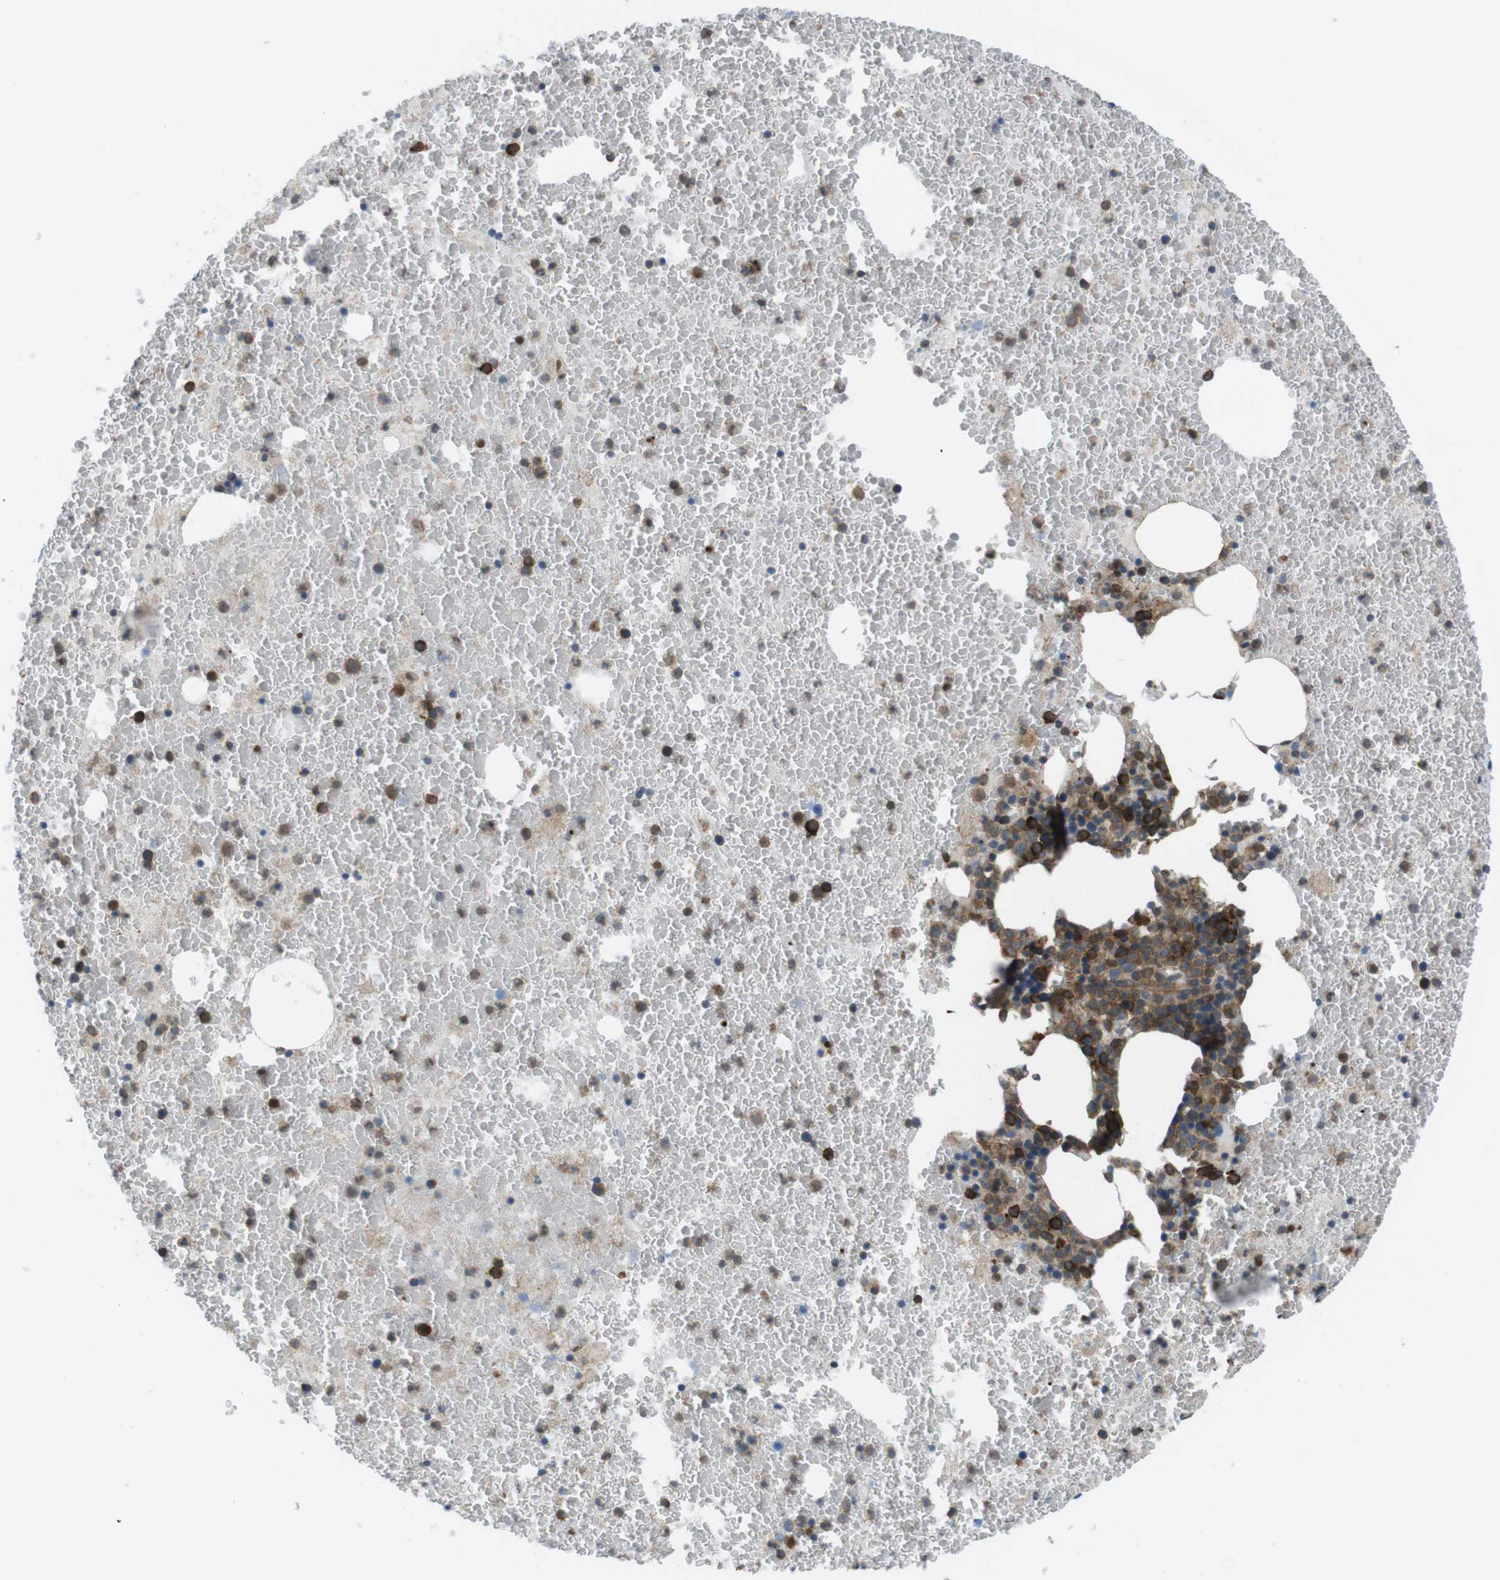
{"staining": {"intensity": "strong", "quantity": ">75%", "location": "cytoplasmic/membranous"}, "tissue": "bone marrow", "cell_type": "Hematopoietic cells", "image_type": "normal", "snomed": [{"axis": "morphology", "description": "Normal tissue, NOS"}, {"axis": "morphology", "description": "Inflammation, NOS"}, {"axis": "topography", "description": "Bone marrow"}], "caption": "Immunohistochemistry (IHC) of normal human bone marrow demonstrates high levels of strong cytoplasmic/membranous expression in approximately >75% of hematopoietic cells. (DAB (3,3'-diaminobenzidine) IHC, brown staining for protein, blue staining for nuclei).", "gene": "MTHFD1L", "patient": {"sex": "male", "age": 47}}